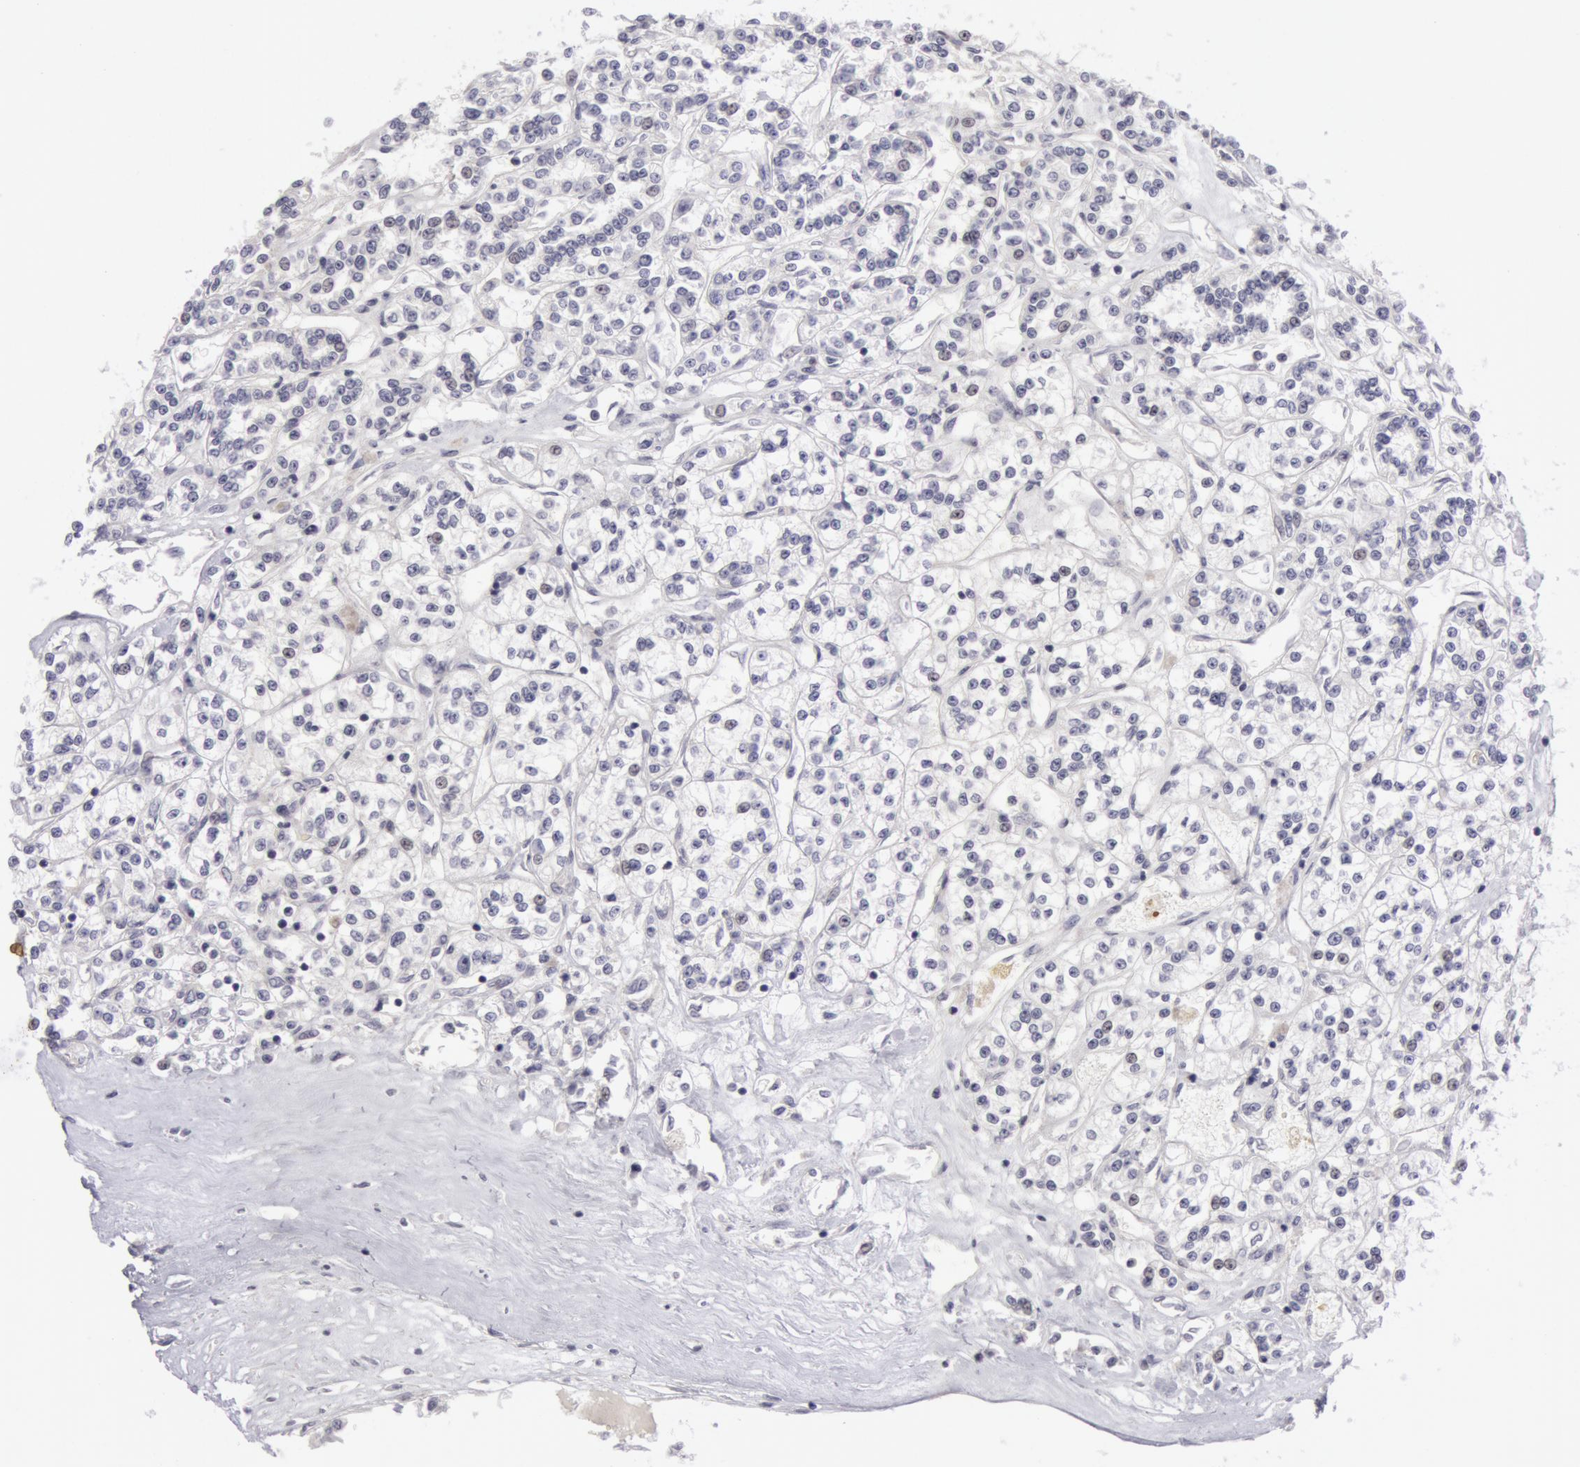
{"staining": {"intensity": "negative", "quantity": "none", "location": "none"}, "tissue": "renal cancer", "cell_type": "Tumor cells", "image_type": "cancer", "snomed": [{"axis": "morphology", "description": "Adenocarcinoma, NOS"}, {"axis": "topography", "description": "Kidney"}], "caption": "The micrograph demonstrates no staining of tumor cells in renal cancer (adenocarcinoma).", "gene": "NLGN4X", "patient": {"sex": "female", "age": 76}}